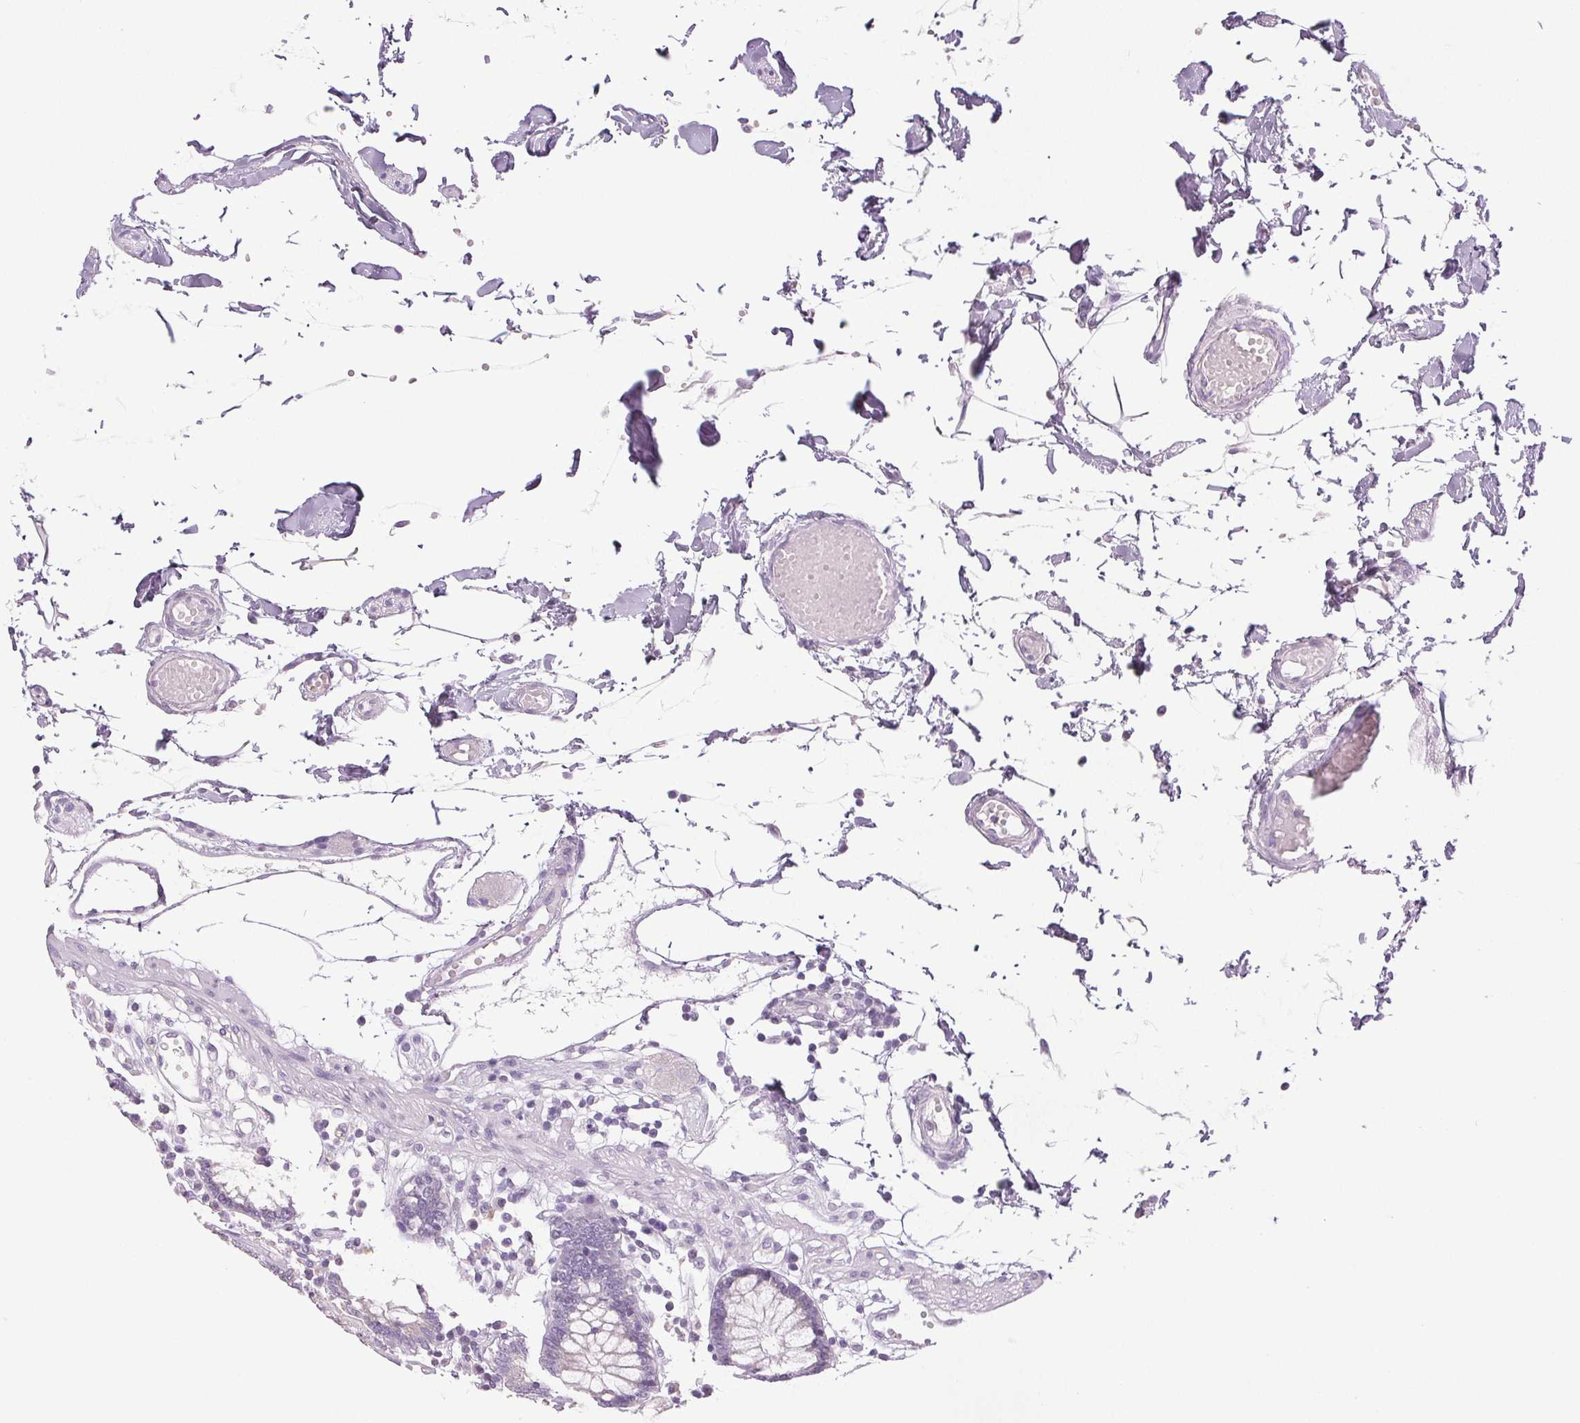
{"staining": {"intensity": "weak", "quantity": "<25%", "location": "cytoplasmic/membranous"}, "tissue": "colon", "cell_type": "Endothelial cells", "image_type": "normal", "snomed": [{"axis": "morphology", "description": "Normal tissue, NOS"}, {"axis": "morphology", "description": "Adenocarcinoma, NOS"}, {"axis": "topography", "description": "Colon"}], "caption": "DAB immunohistochemical staining of benign human colon exhibits no significant expression in endothelial cells. Brightfield microscopy of immunohistochemistry stained with DAB (brown) and hematoxylin (blue), captured at high magnification.", "gene": "COL7A1", "patient": {"sex": "male", "age": 83}}